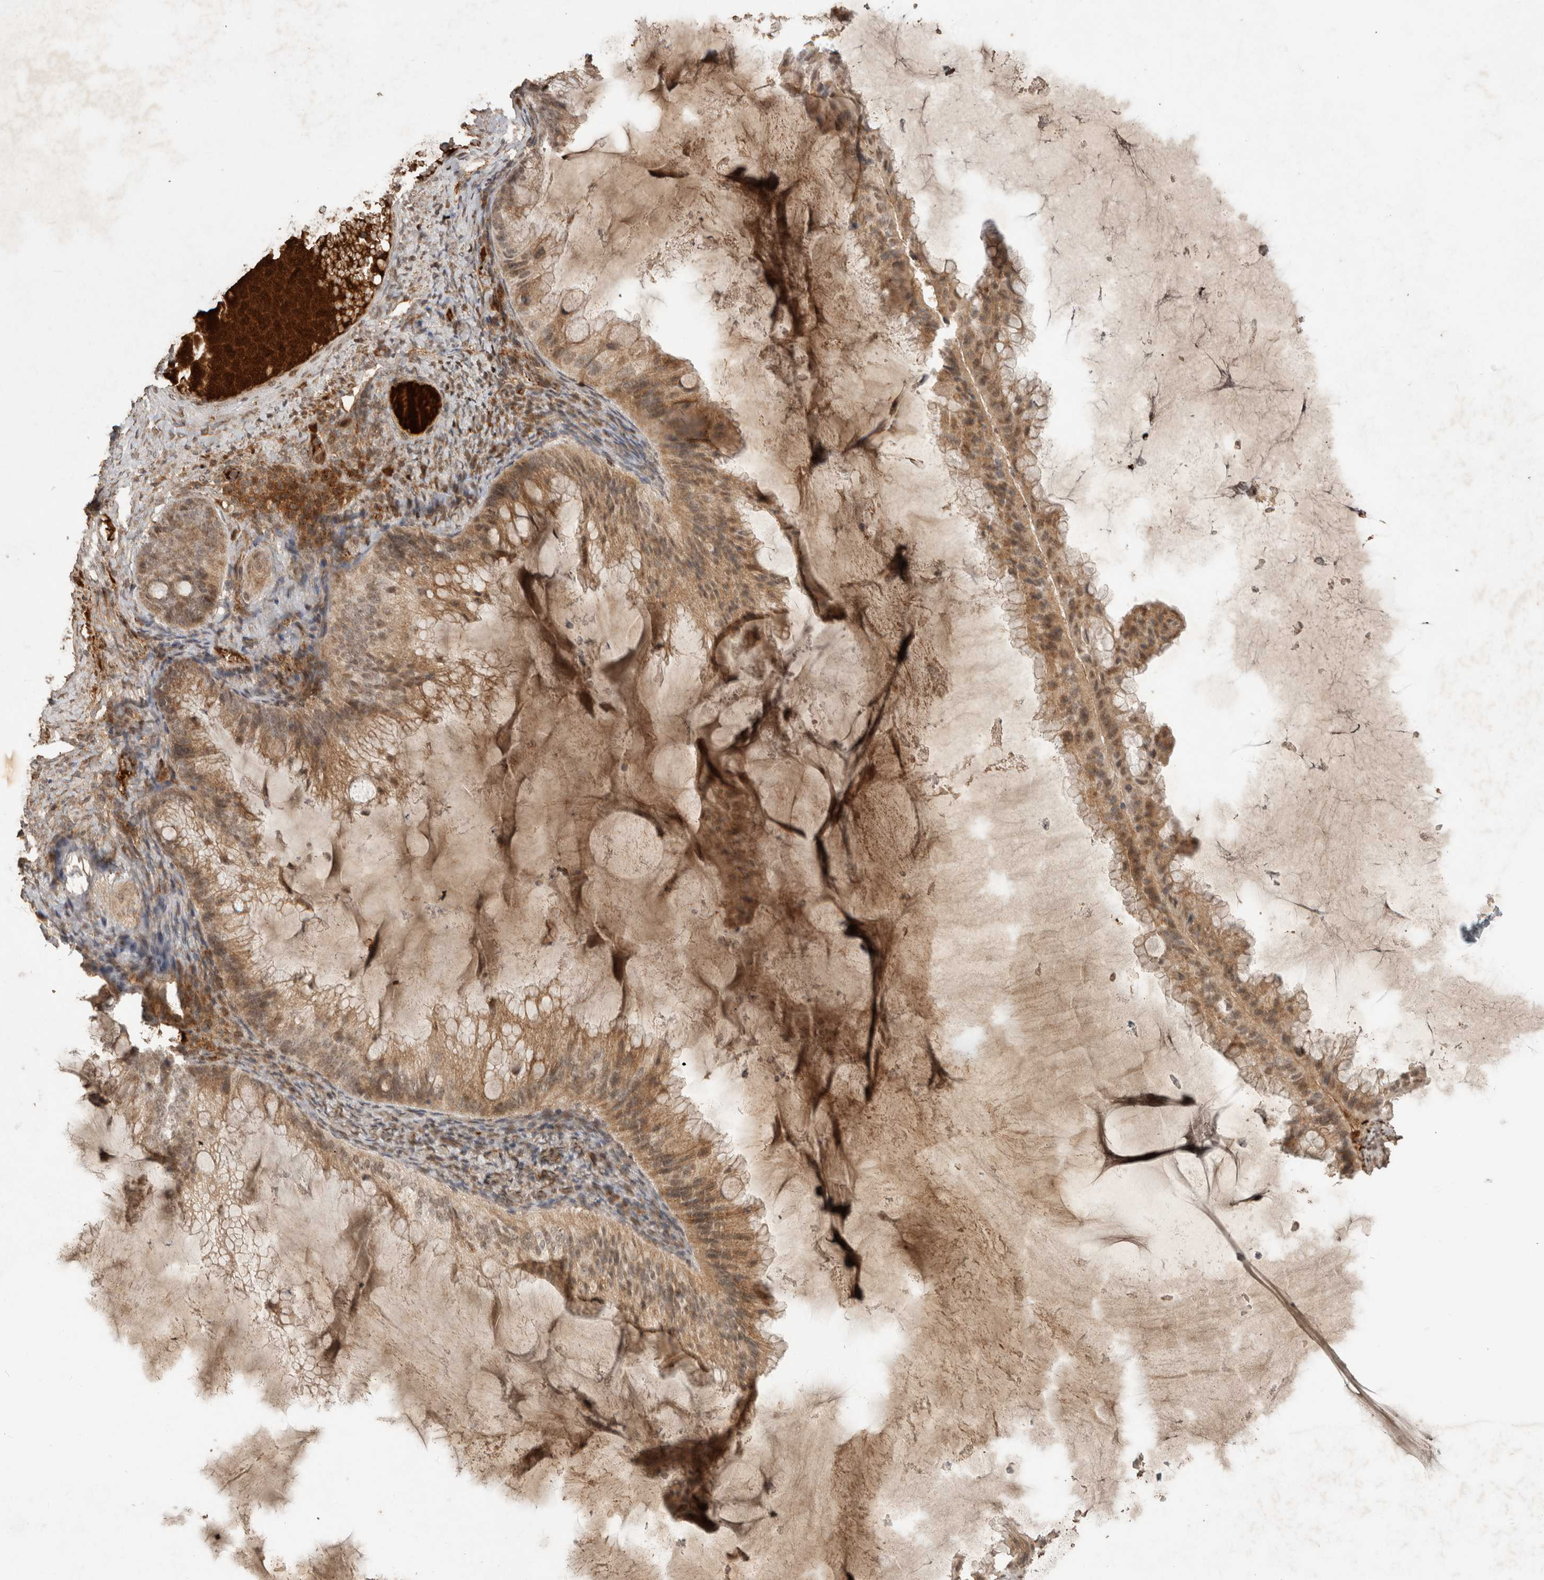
{"staining": {"intensity": "moderate", "quantity": ">75%", "location": "cytoplasmic/membranous"}, "tissue": "ovarian cancer", "cell_type": "Tumor cells", "image_type": "cancer", "snomed": [{"axis": "morphology", "description": "Cystadenocarcinoma, mucinous, NOS"}, {"axis": "topography", "description": "Ovary"}], "caption": "Ovarian cancer (mucinous cystadenocarcinoma) tissue shows moderate cytoplasmic/membranous expression in approximately >75% of tumor cells", "gene": "FAM3A", "patient": {"sex": "female", "age": 61}}